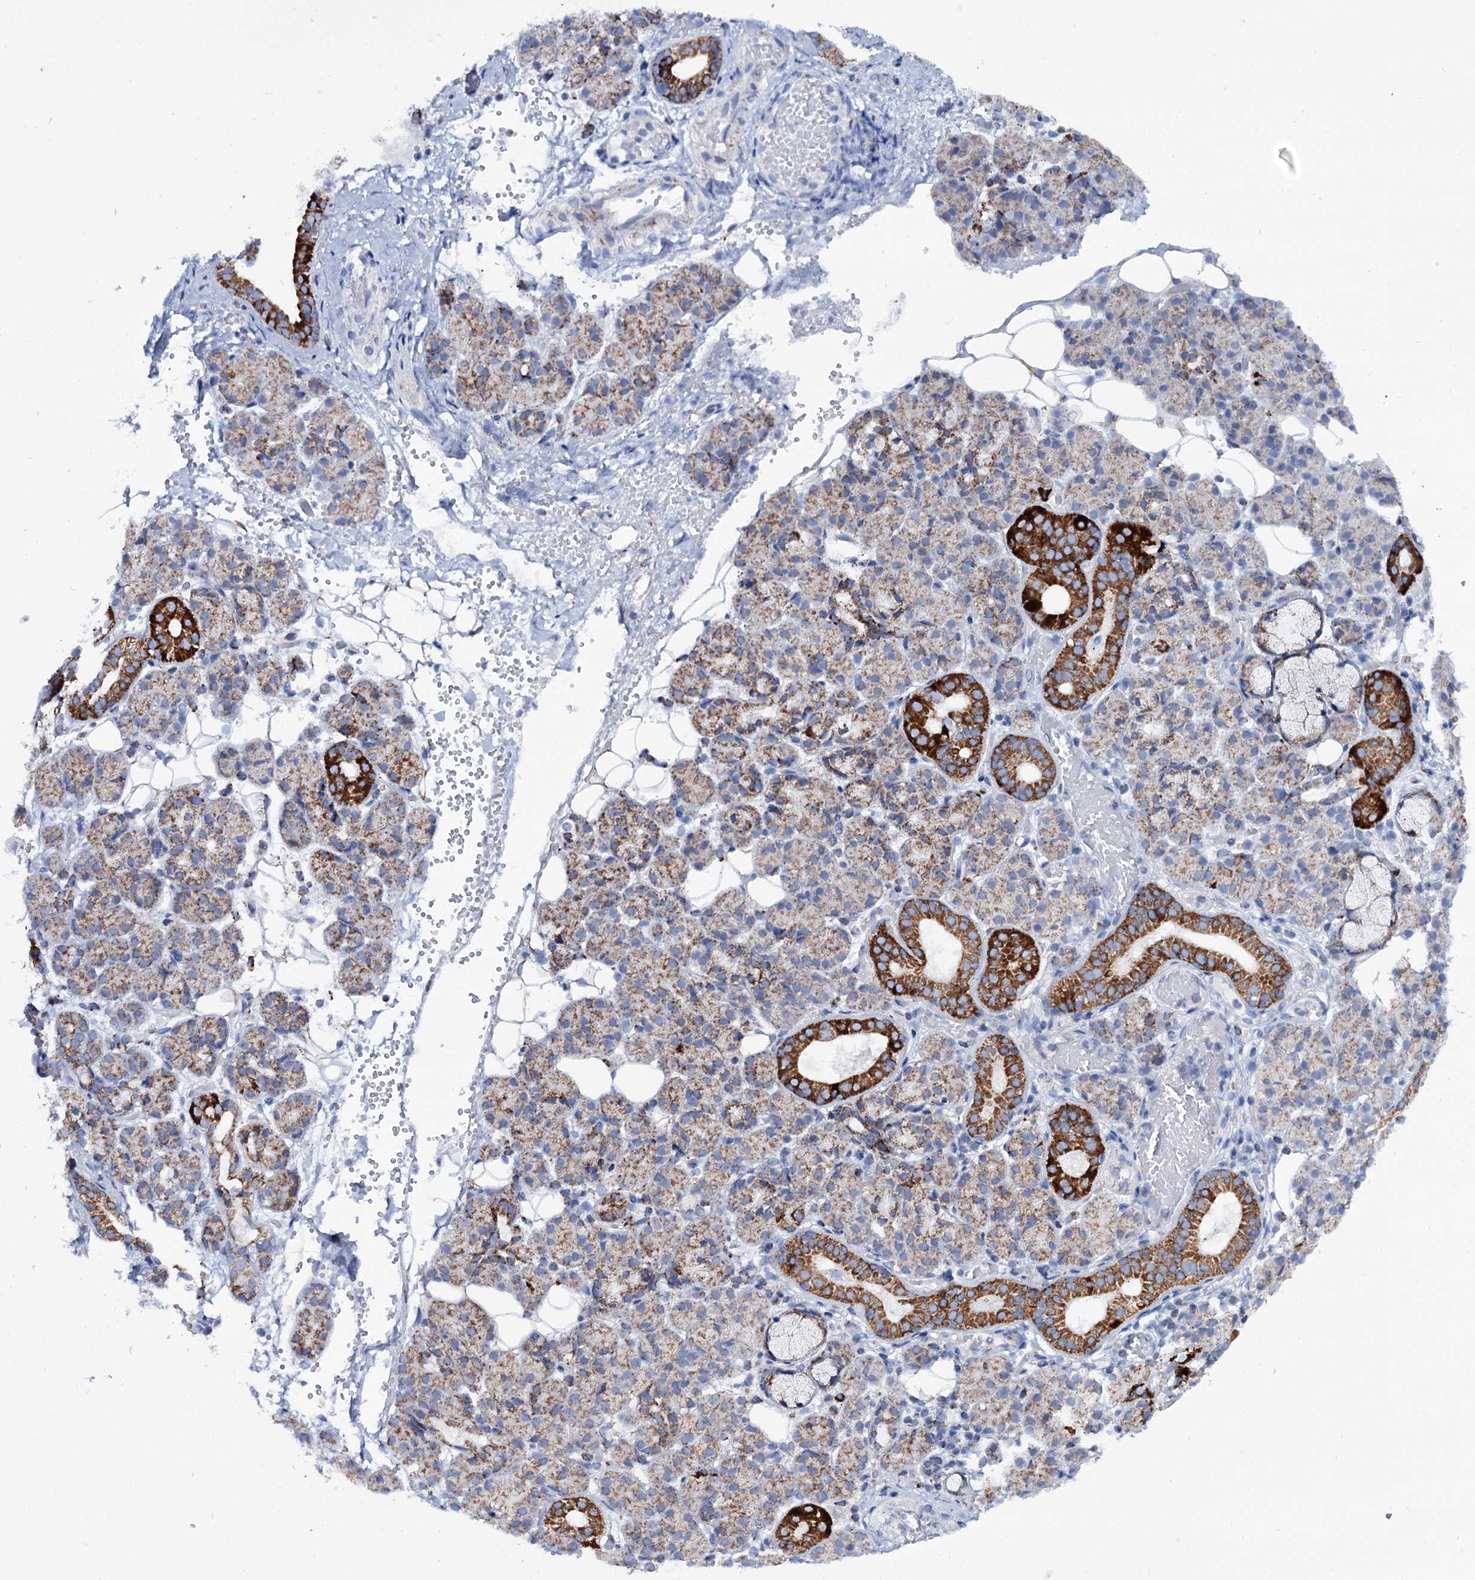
{"staining": {"intensity": "strong", "quantity": "25%-75%", "location": "cytoplasmic/membranous"}, "tissue": "salivary gland", "cell_type": "Glandular cells", "image_type": "normal", "snomed": [{"axis": "morphology", "description": "Normal tissue, NOS"}, {"axis": "topography", "description": "Salivary gland"}], "caption": "Immunohistochemistry histopathology image of normal human salivary gland stained for a protein (brown), which shows high levels of strong cytoplasmic/membranous positivity in about 25%-75% of glandular cells.", "gene": "UBASH3B", "patient": {"sex": "male", "age": 63}}